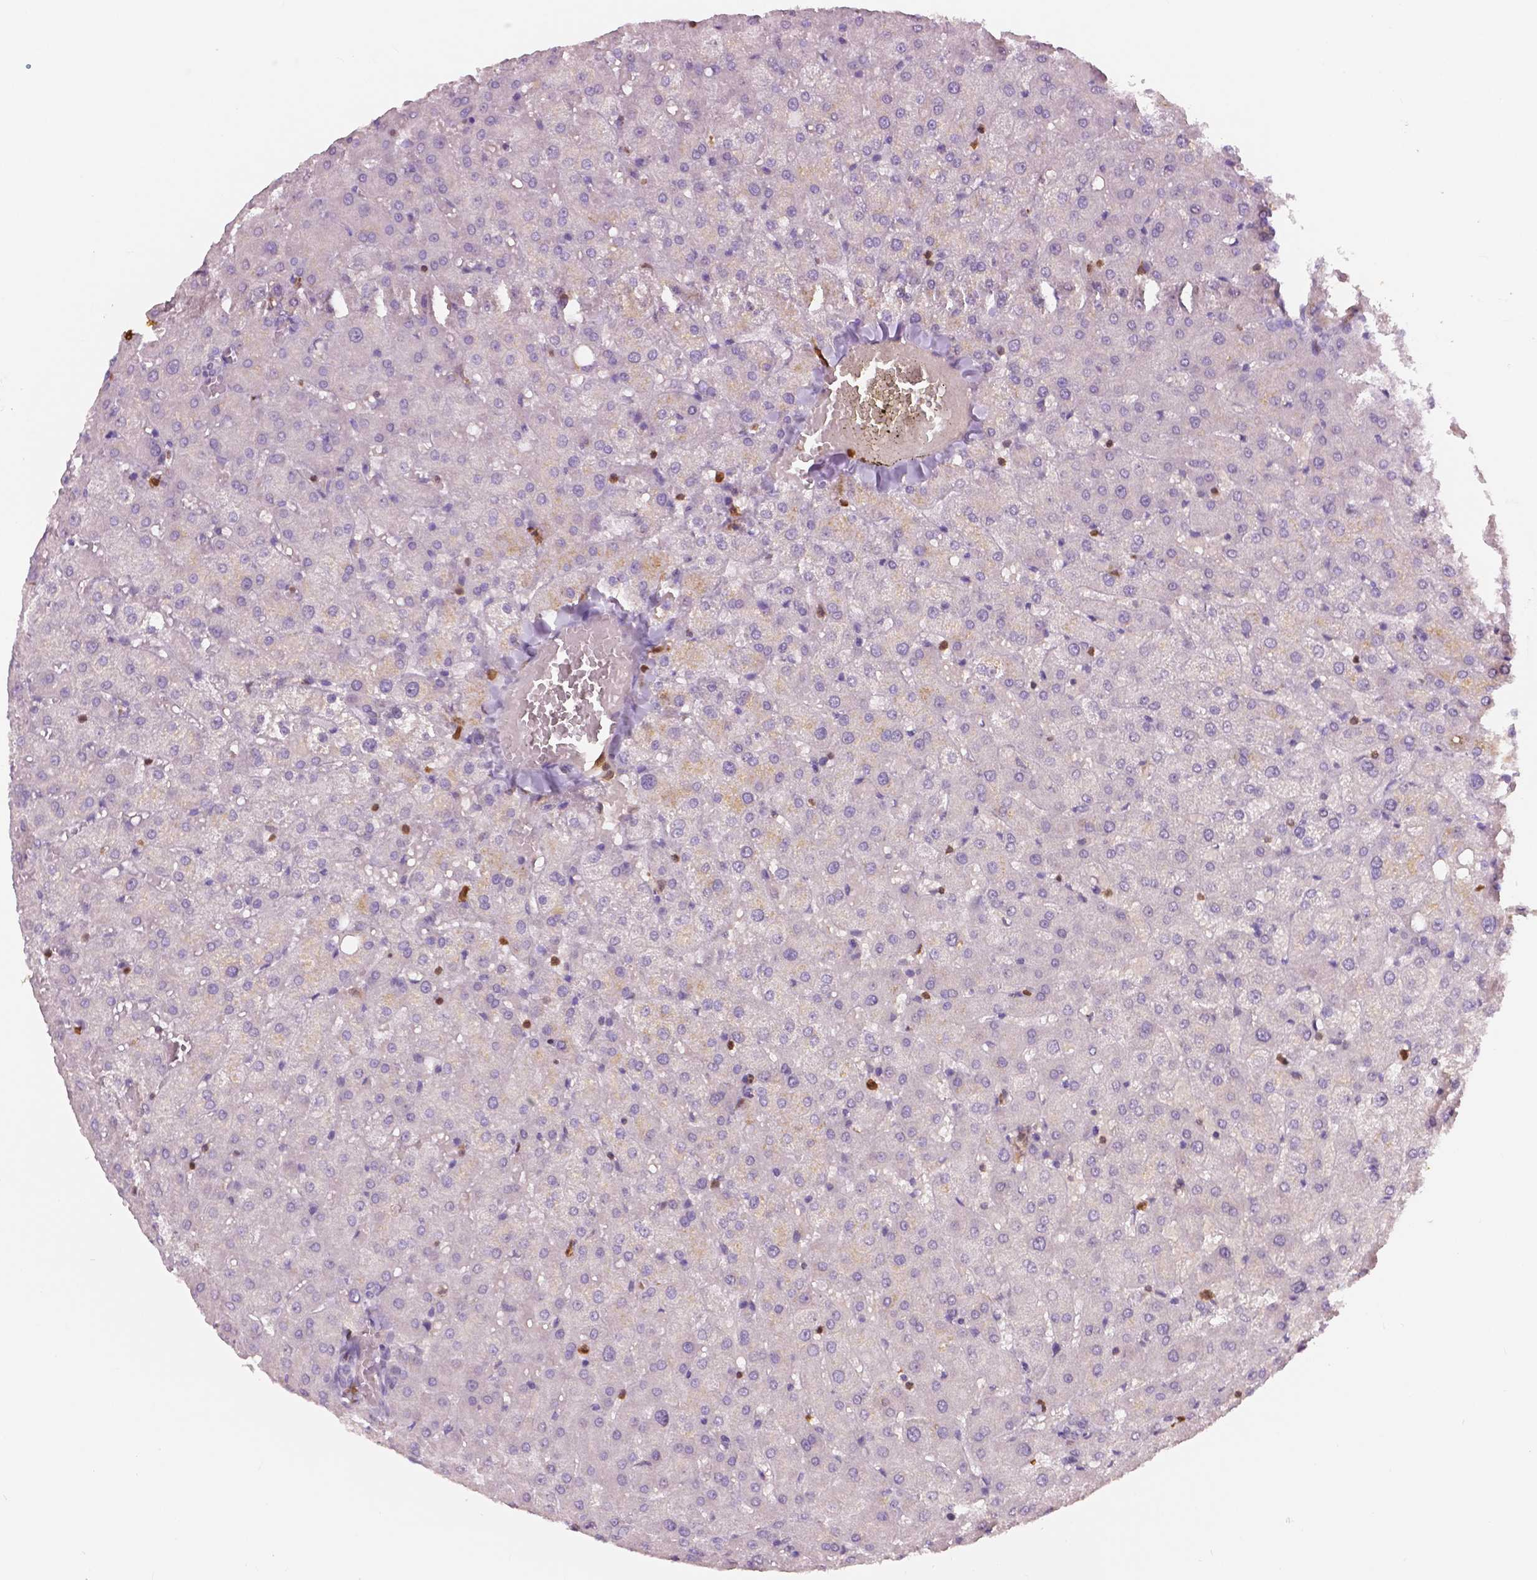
{"staining": {"intensity": "negative", "quantity": "none", "location": "none"}, "tissue": "liver", "cell_type": "Cholangiocytes", "image_type": "normal", "snomed": [{"axis": "morphology", "description": "Normal tissue, NOS"}, {"axis": "topography", "description": "Liver"}], "caption": "This is an immunohistochemistry (IHC) histopathology image of normal liver. There is no positivity in cholangiocytes.", "gene": "S100A4", "patient": {"sex": "female", "age": 50}}